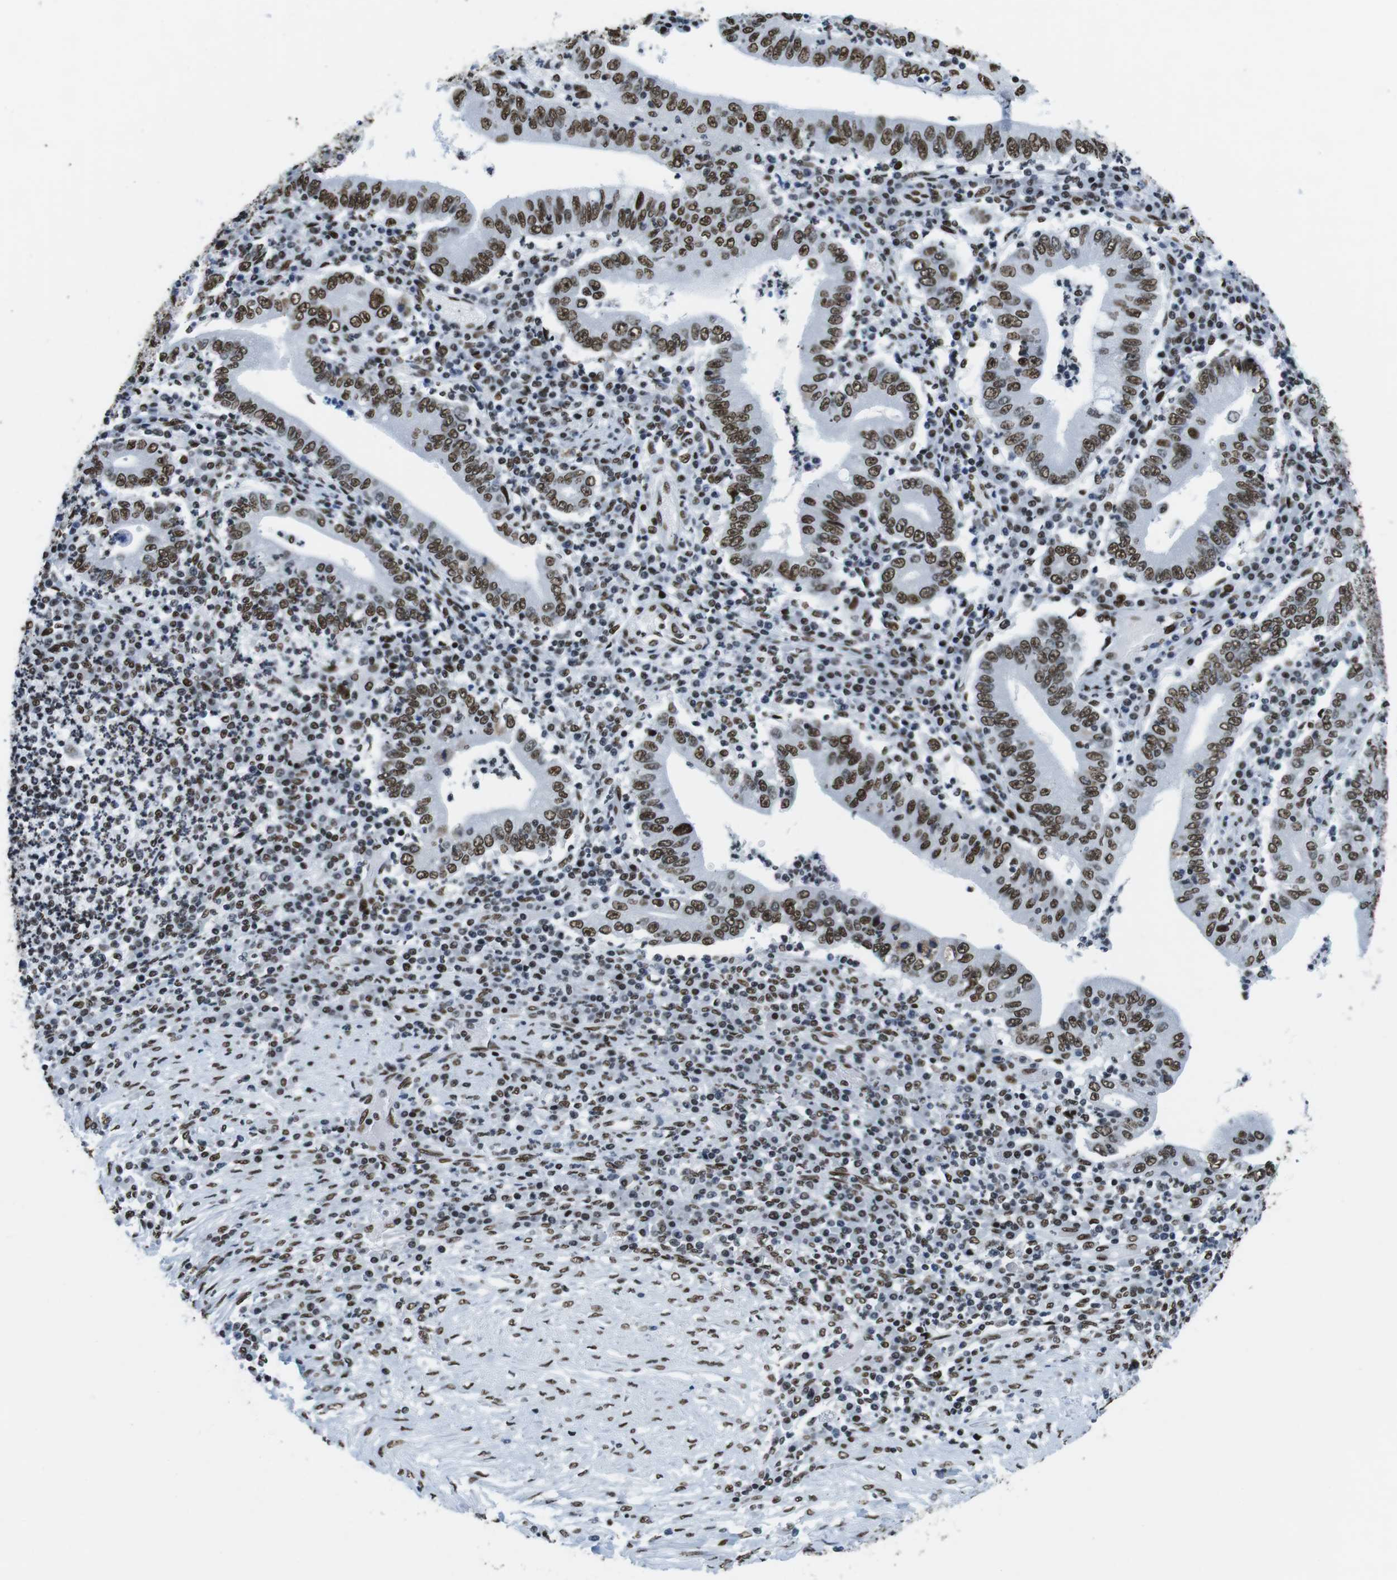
{"staining": {"intensity": "moderate", "quantity": ">75%", "location": "nuclear"}, "tissue": "stomach cancer", "cell_type": "Tumor cells", "image_type": "cancer", "snomed": [{"axis": "morphology", "description": "Normal tissue, NOS"}, {"axis": "morphology", "description": "Adenocarcinoma, NOS"}, {"axis": "topography", "description": "Esophagus"}, {"axis": "topography", "description": "Stomach, upper"}, {"axis": "topography", "description": "Peripheral nerve tissue"}], "caption": "The histopathology image shows staining of stomach cancer (adenocarcinoma), revealing moderate nuclear protein positivity (brown color) within tumor cells.", "gene": "CITED2", "patient": {"sex": "male", "age": 62}}